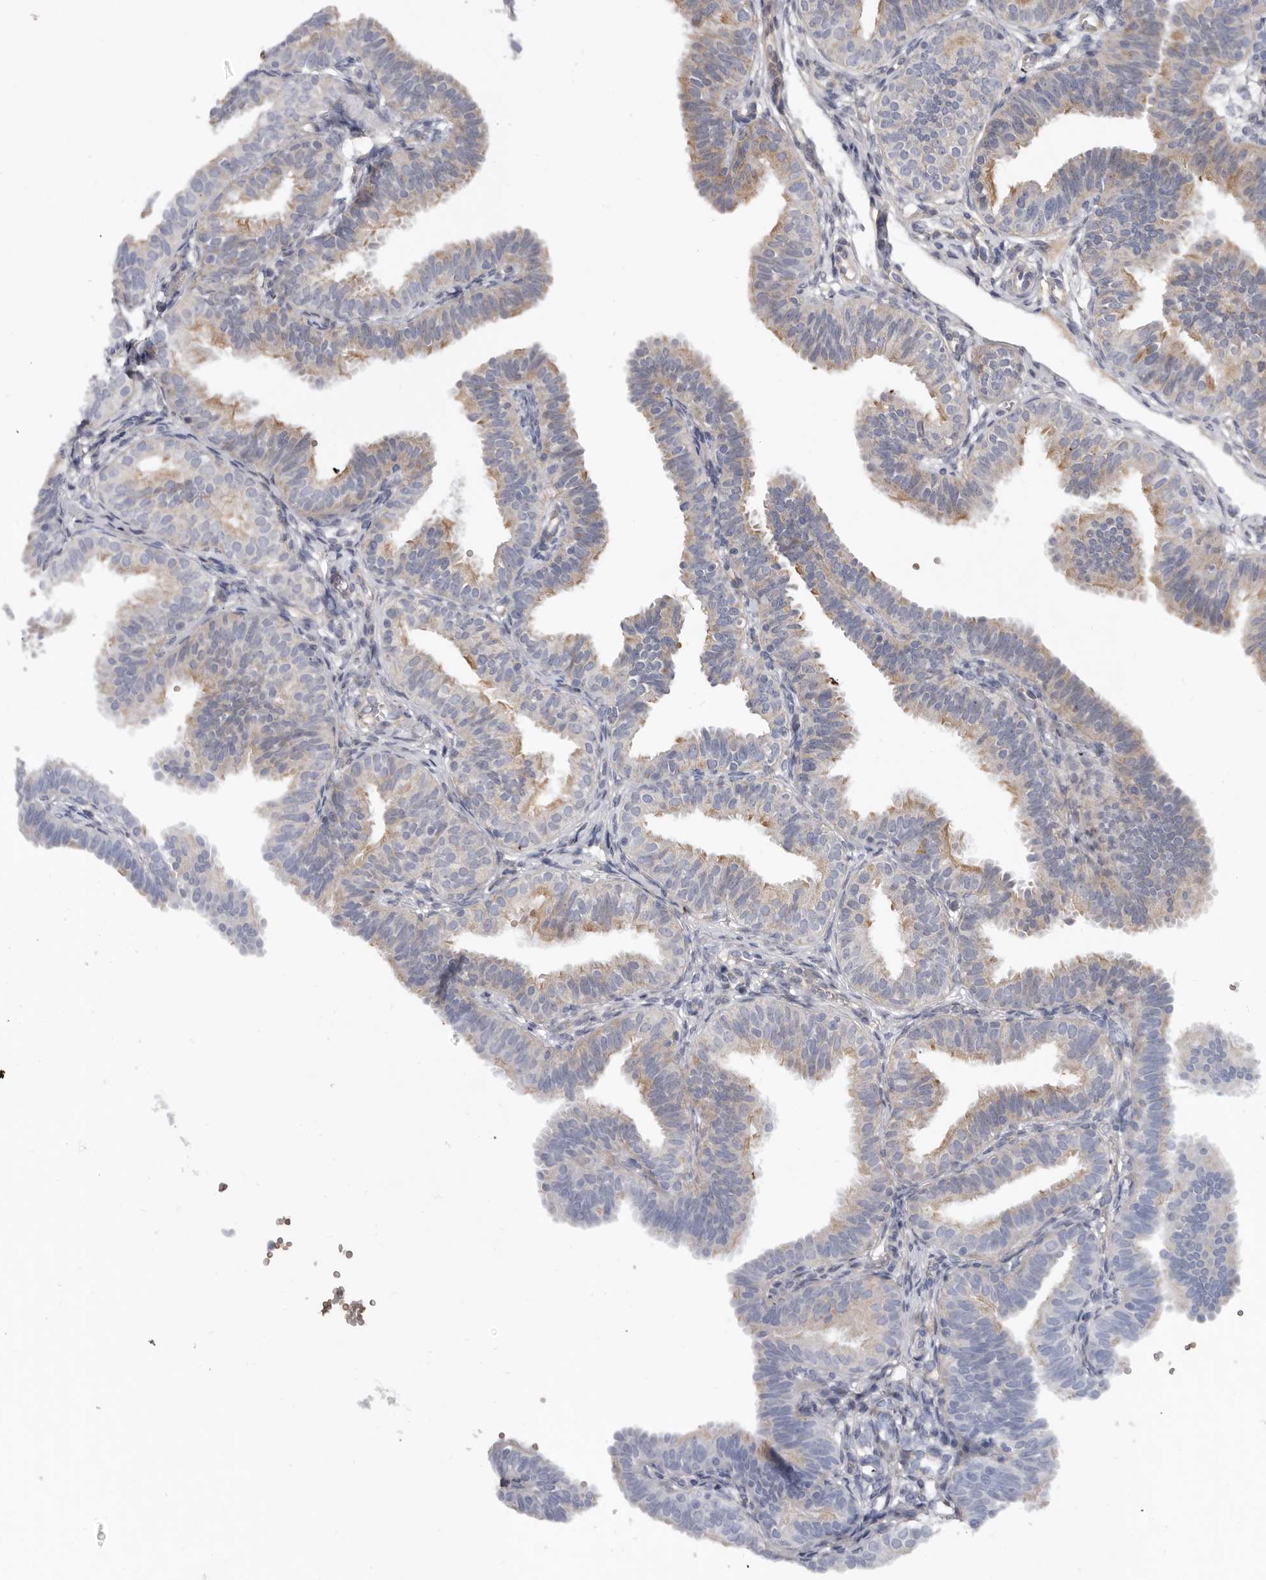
{"staining": {"intensity": "weak", "quantity": "25%-75%", "location": "cytoplasmic/membranous"}, "tissue": "fallopian tube", "cell_type": "Glandular cells", "image_type": "normal", "snomed": [{"axis": "morphology", "description": "Normal tissue, NOS"}, {"axis": "topography", "description": "Fallopian tube"}], "caption": "Protein expression analysis of unremarkable fallopian tube reveals weak cytoplasmic/membranous staining in about 25%-75% of glandular cells. (DAB = brown stain, brightfield microscopy at high magnification).", "gene": "SPTA1", "patient": {"sex": "female", "age": 35}}